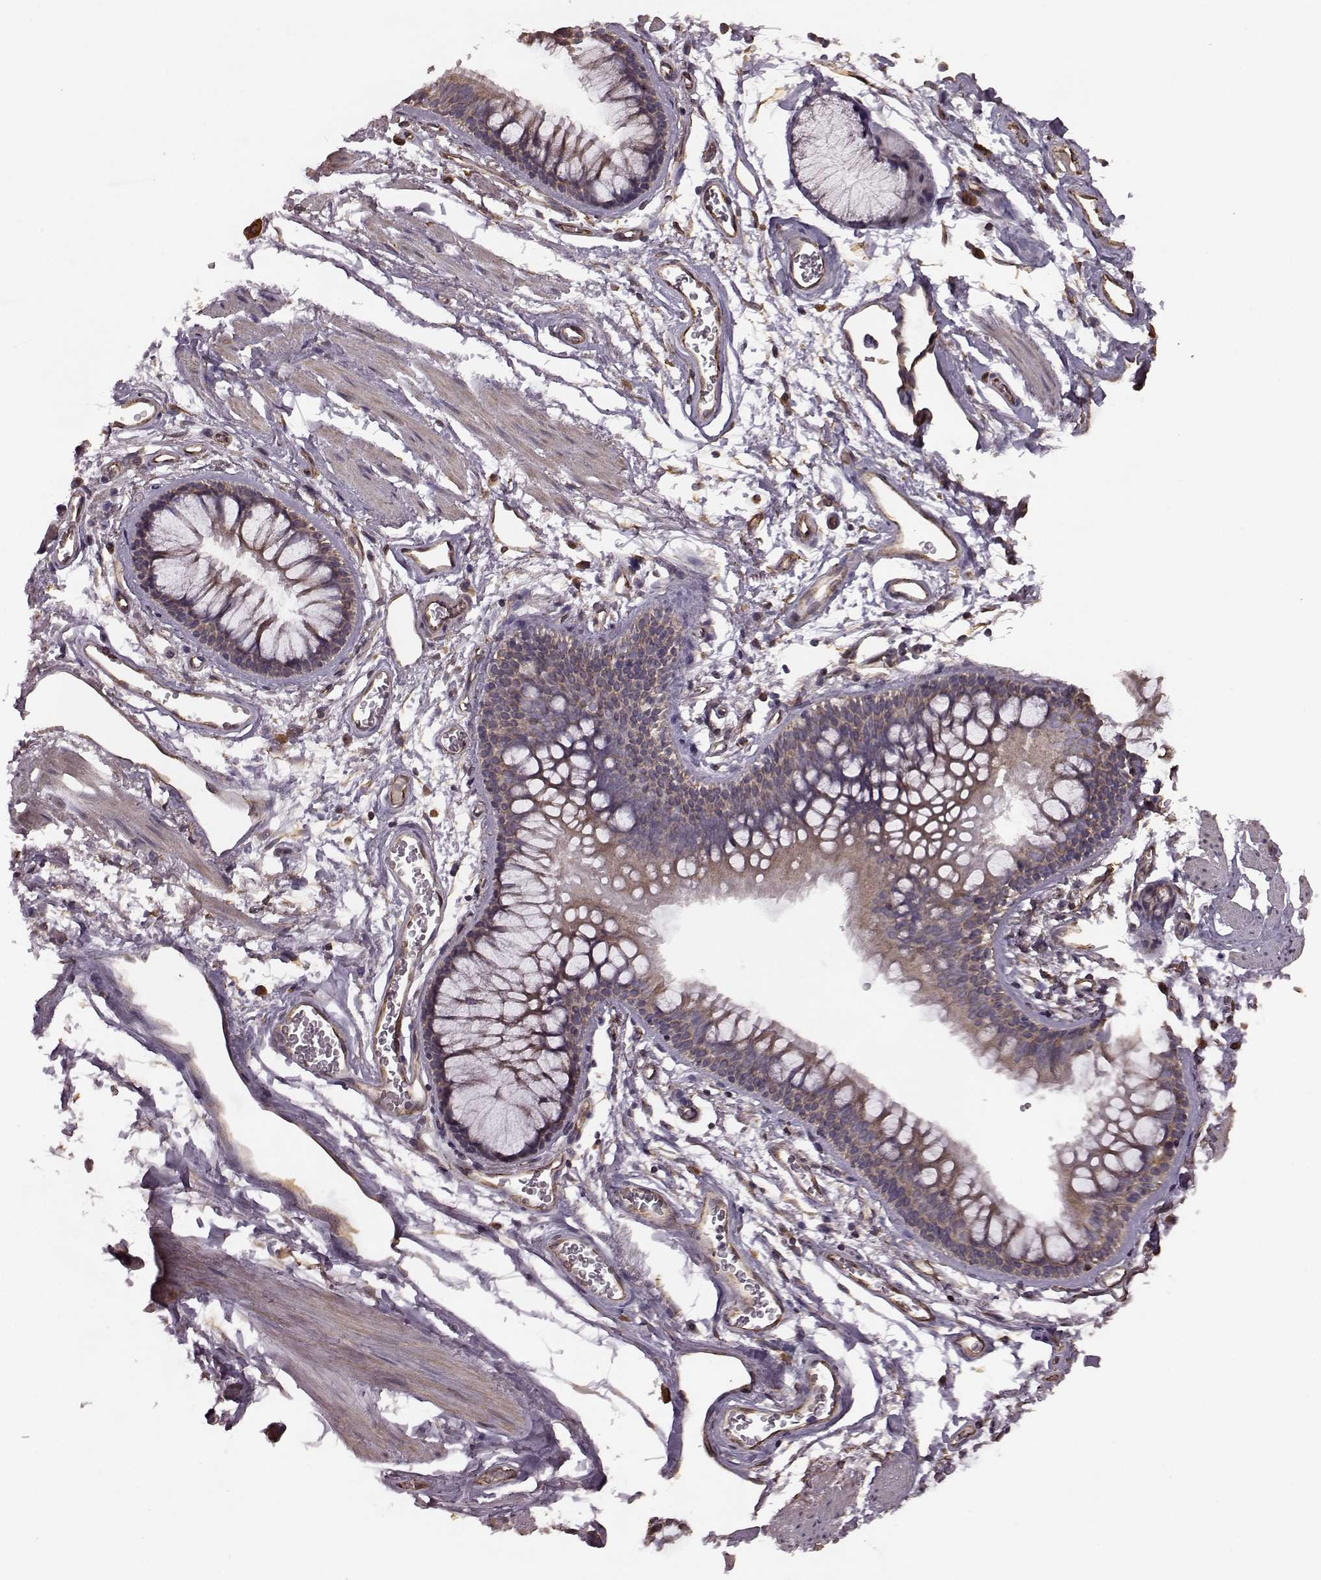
{"staining": {"intensity": "negative", "quantity": "none", "location": "none"}, "tissue": "soft tissue", "cell_type": "Chondrocytes", "image_type": "normal", "snomed": [{"axis": "morphology", "description": "Normal tissue, NOS"}, {"axis": "topography", "description": "Cartilage tissue"}, {"axis": "topography", "description": "Bronchus"}], "caption": "An image of soft tissue stained for a protein displays no brown staining in chondrocytes. (DAB (3,3'-diaminobenzidine) immunohistochemistry, high magnification).", "gene": "NTF3", "patient": {"sex": "female", "age": 79}}